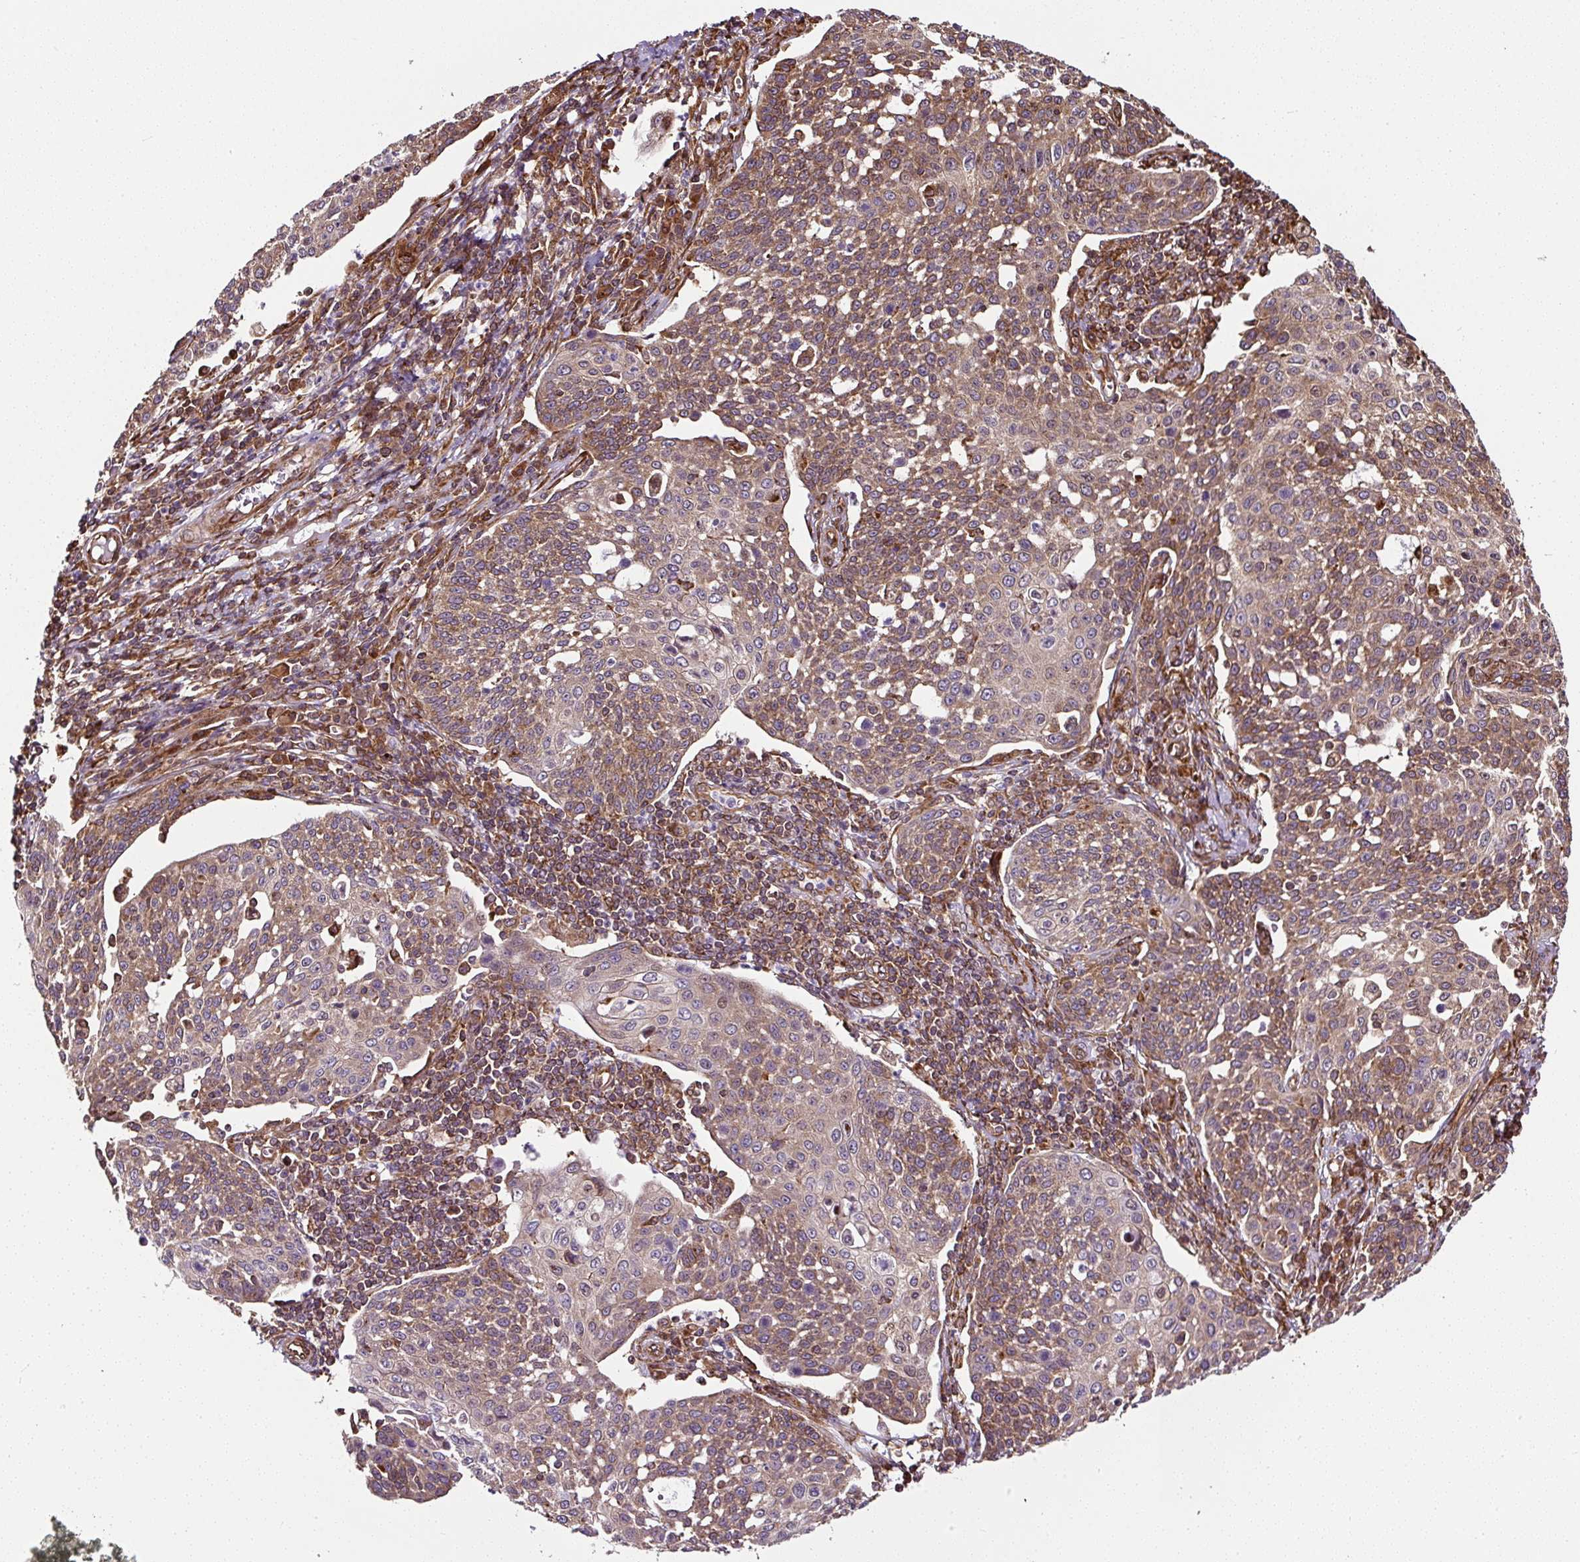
{"staining": {"intensity": "moderate", "quantity": ">75%", "location": "cytoplasmic/membranous"}, "tissue": "cervical cancer", "cell_type": "Tumor cells", "image_type": "cancer", "snomed": [{"axis": "morphology", "description": "Squamous cell carcinoma, NOS"}, {"axis": "topography", "description": "Cervix"}], "caption": "Protein staining shows moderate cytoplasmic/membranous positivity in approximately >75% of tumor cells in cervical cancer. (brown staining indicates protein expression, while blue staining denotes nuclei).", "gene": "KDM4E", "patient": {"sex": "female", "age": 34}}